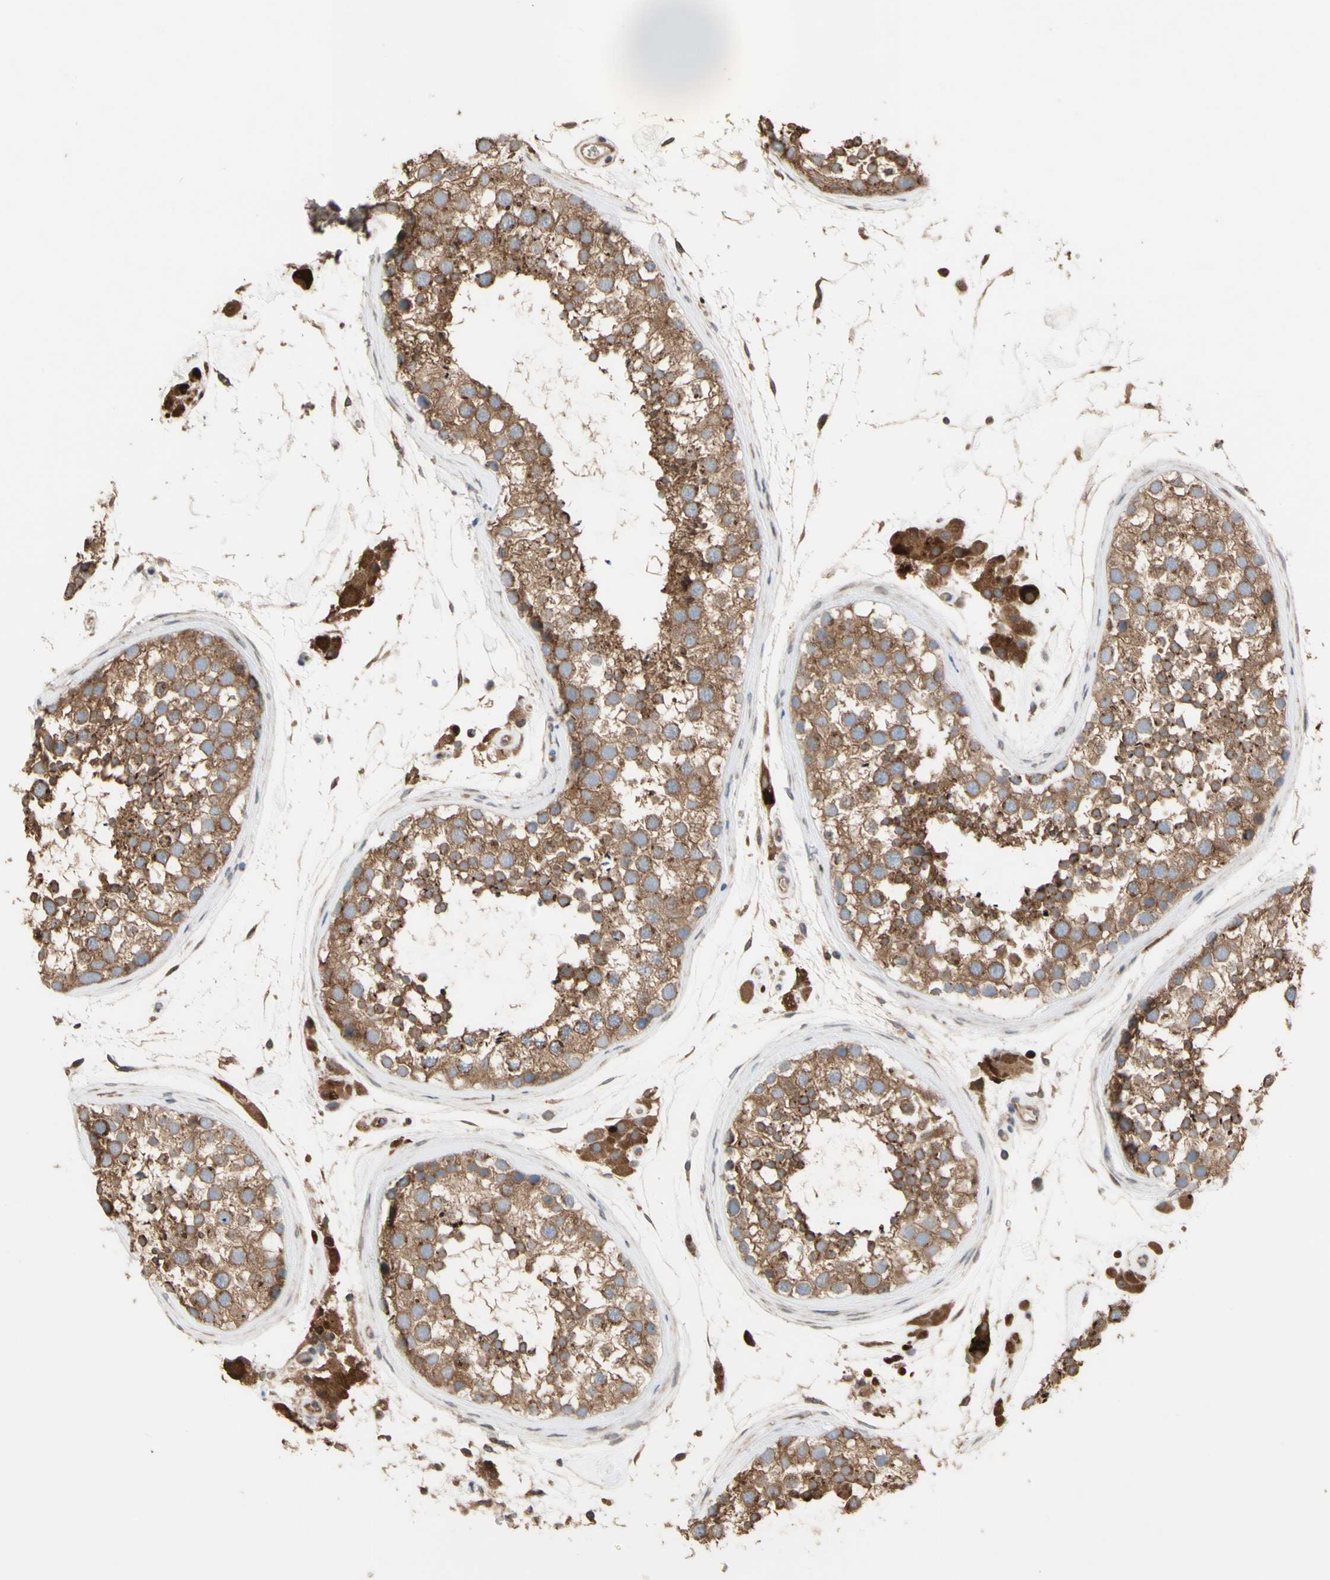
{"staining": {"intensity": "moderate", "quantity": ">75%", "location": "cytoplasmic/membranous"}, "tissue": "testis", "cell_type": "Cells in seminiferous ducts", "image_type": "normal", "snomed": [{"axis": "morphology", "description": "Normal tissue, NOS"}, {"axis": "topography", "description": "Testis"}], "caption": "The immunohistochemical stain labels moderate cytoplasmic/membranous expression in cells in seminiferous ducts of benign testis. The staining is performed using DAB (3,3'-diaminobenzidine) brown chromogen to label protein expression. The nuclei are counter-stained blue using hematoxylin.", "gene": "NECTIN3", "patient": {"sex": "male", "age": 46}}